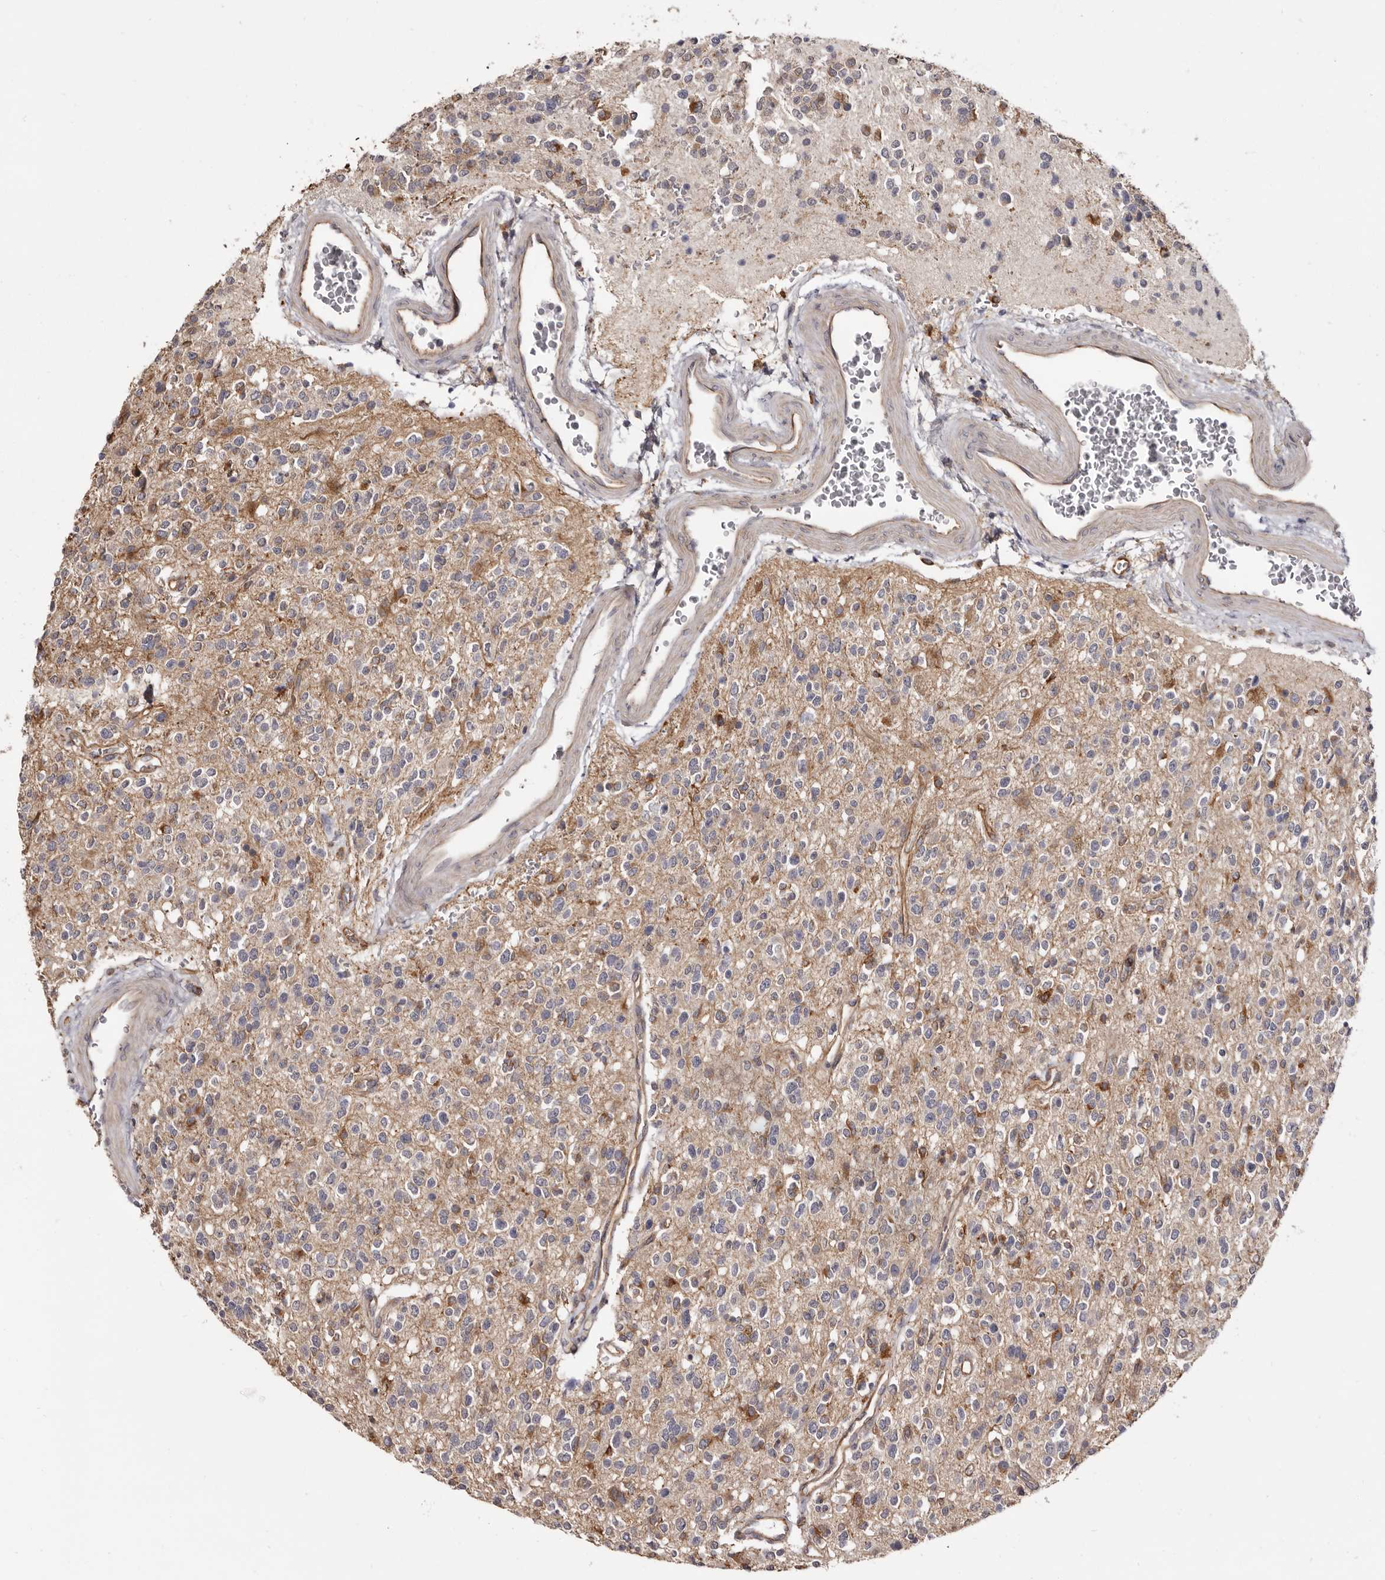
{"staining": {"intensity": "moderate", "quantity": "<25%", "location": "cytoplasmic/membranous"}, "tissue": "glioma", "cell_type": "Tumor cells", "image_type": "cancer", "snomed": [{"axis": "morphology", "description": "Glioma, malignant, High grade"}, {"axis": "topography", "description": "Brain"}], "caption": "Immunohistochemistry (IHC) (DAB (3,3'-diaminobenzidine)) staining of human glioma exhibits moderate cytoplasmic/membranous protein staining in approximately <25% of tumor cells.", "gene": "TNNI1", "patient": {"sex": "male", "age": 34}}